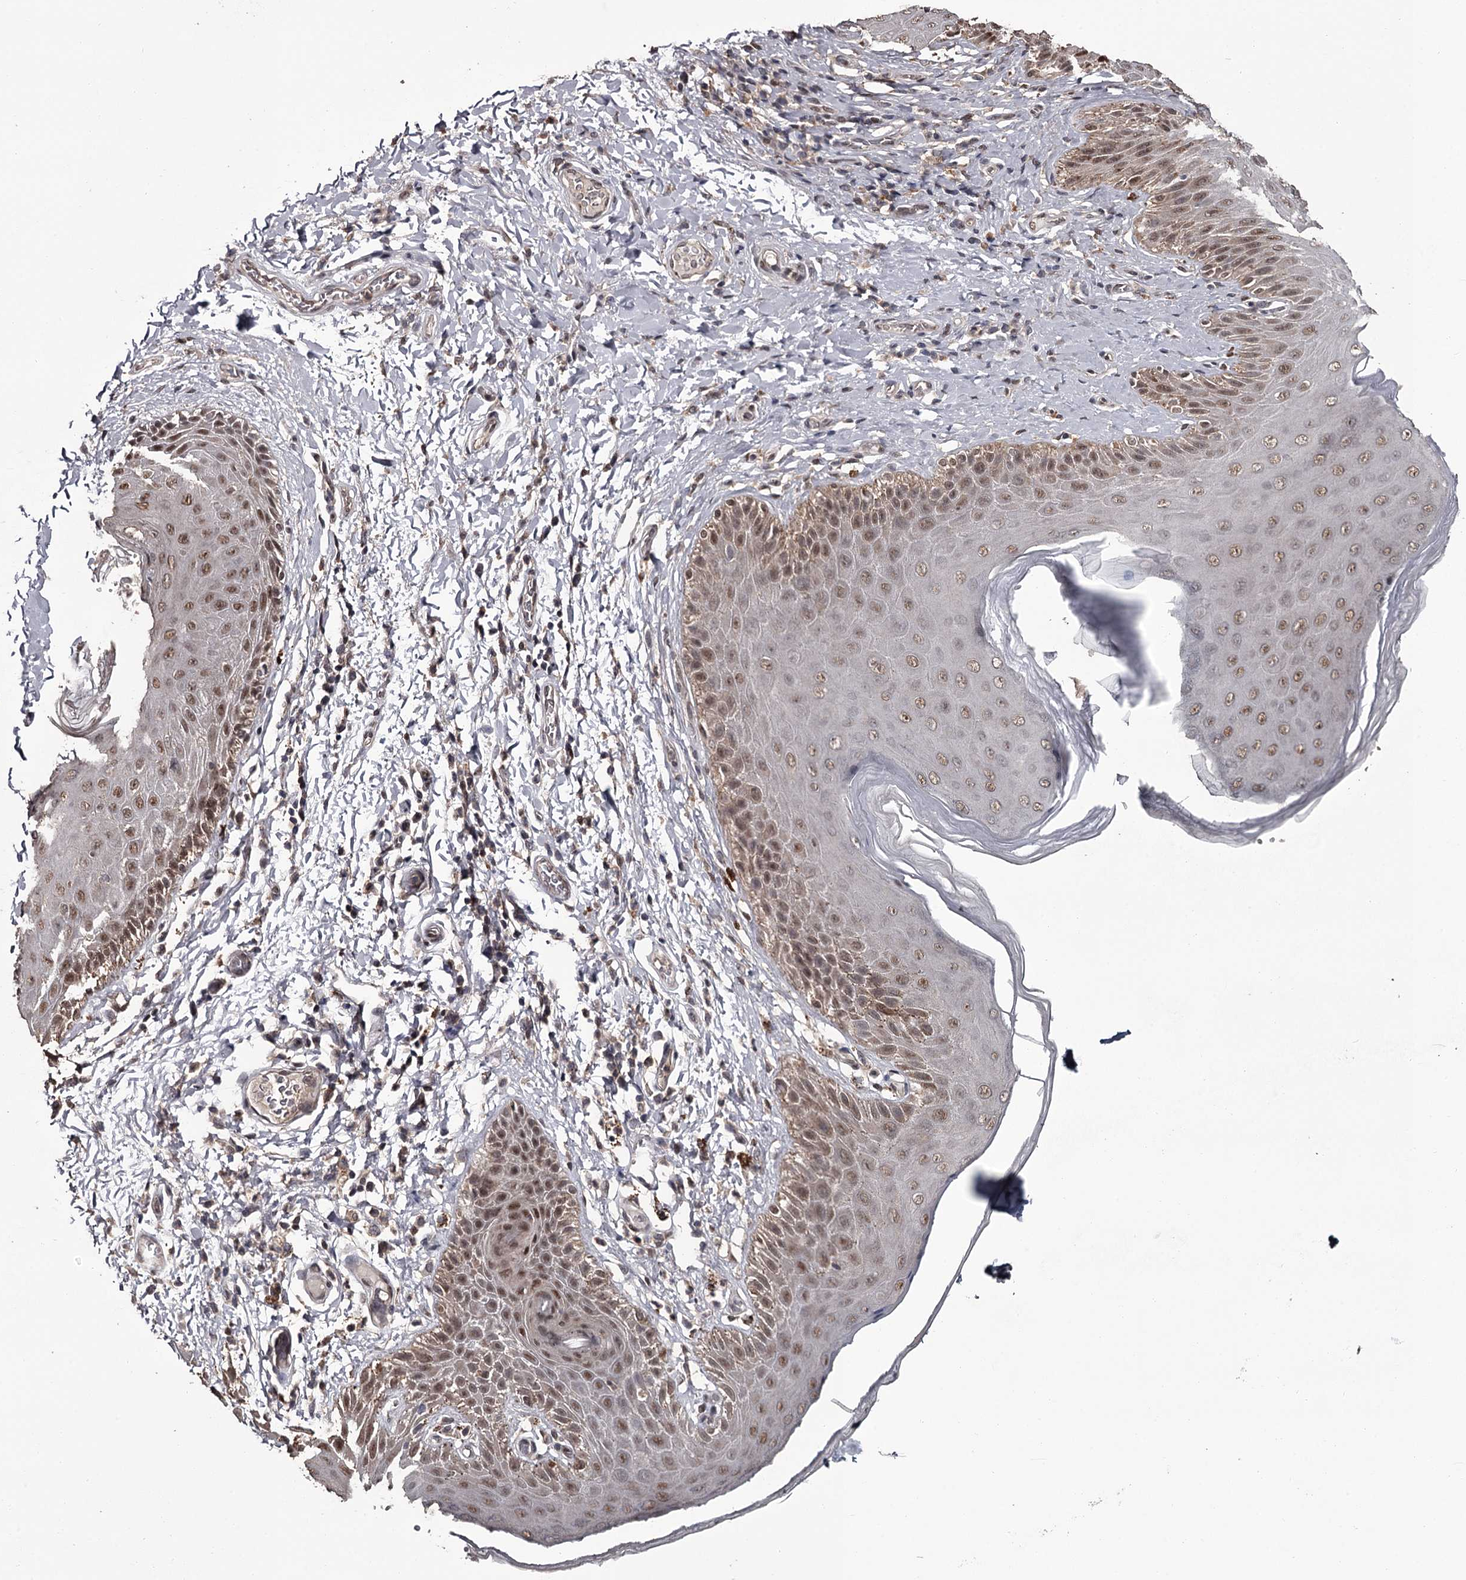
{"staining": {"intensity": "moderate", "quantity": "25%-75%", "location": "nuclear"}, "tissue": "skin", "cell_type": "Epidermal cells", "image_type": "normal", "snomed": [{"axis": "morphology", "description": "Normal tissue, NOS"}, {"axis": "topography", "description": "Anal"}], "caption": "This is an image of immunohistochemistry (IHC) staining of normal skin, which shows moderate expression in the nuclear of epidermal cells.", "gene": "PRPF40B", "patient": {"sex": "male", "age": 44}}